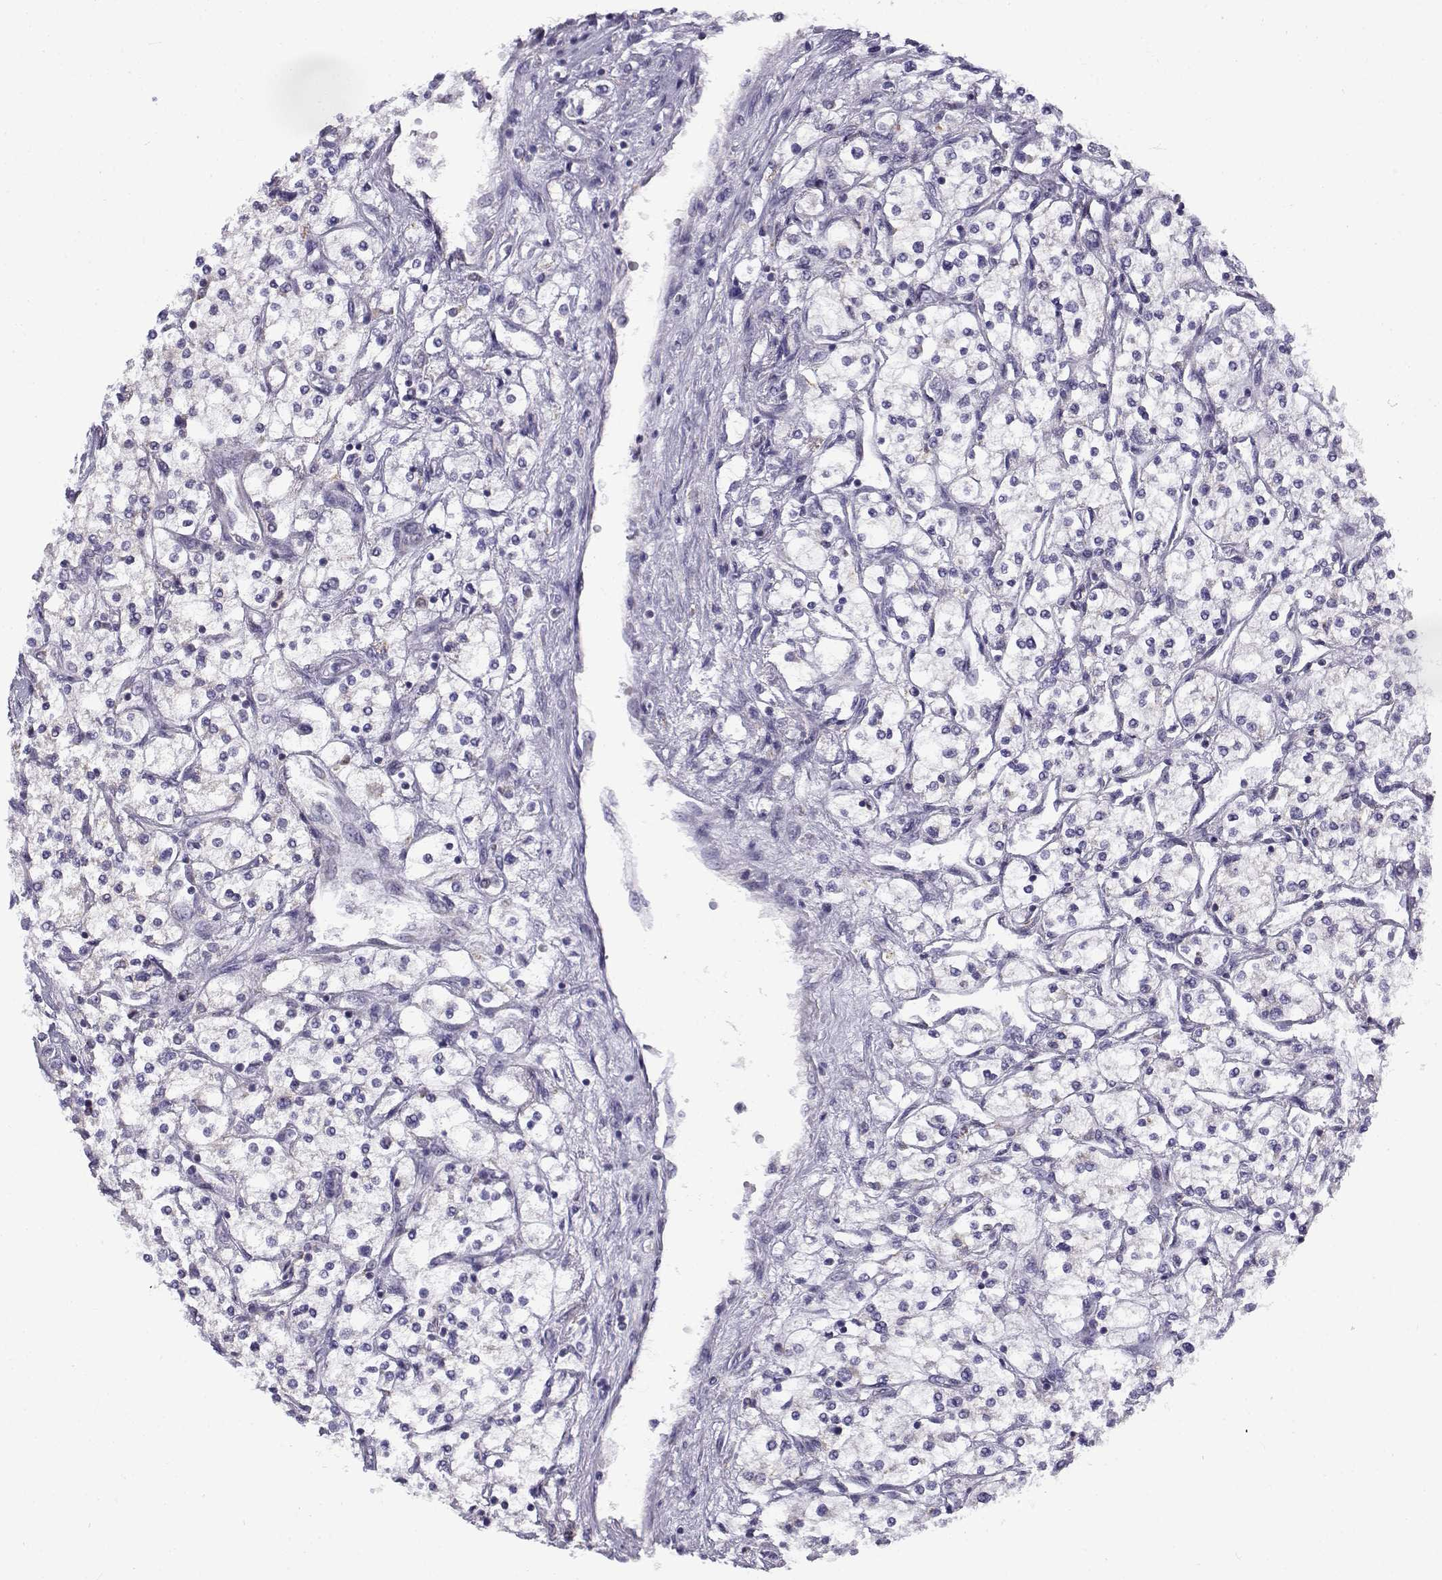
{"staining": {"intensity": "negative", "quantity": "none", "location": "none"}, "tissue": "renal cancer", "cell_type": "Tumor cells", "image_type": "cancer", "snomed": [{"axis": "morphology", "description": "Adenocarcinoma, NOS"}, {"axis": "topography", "description": "Kidney"}], "caption": "Immunohistochemistry of renal adenocarcinoma shows no positivity in tumor cells.", "gene": "FAM166A", "patient": {"sex": "male", "age": 80}}